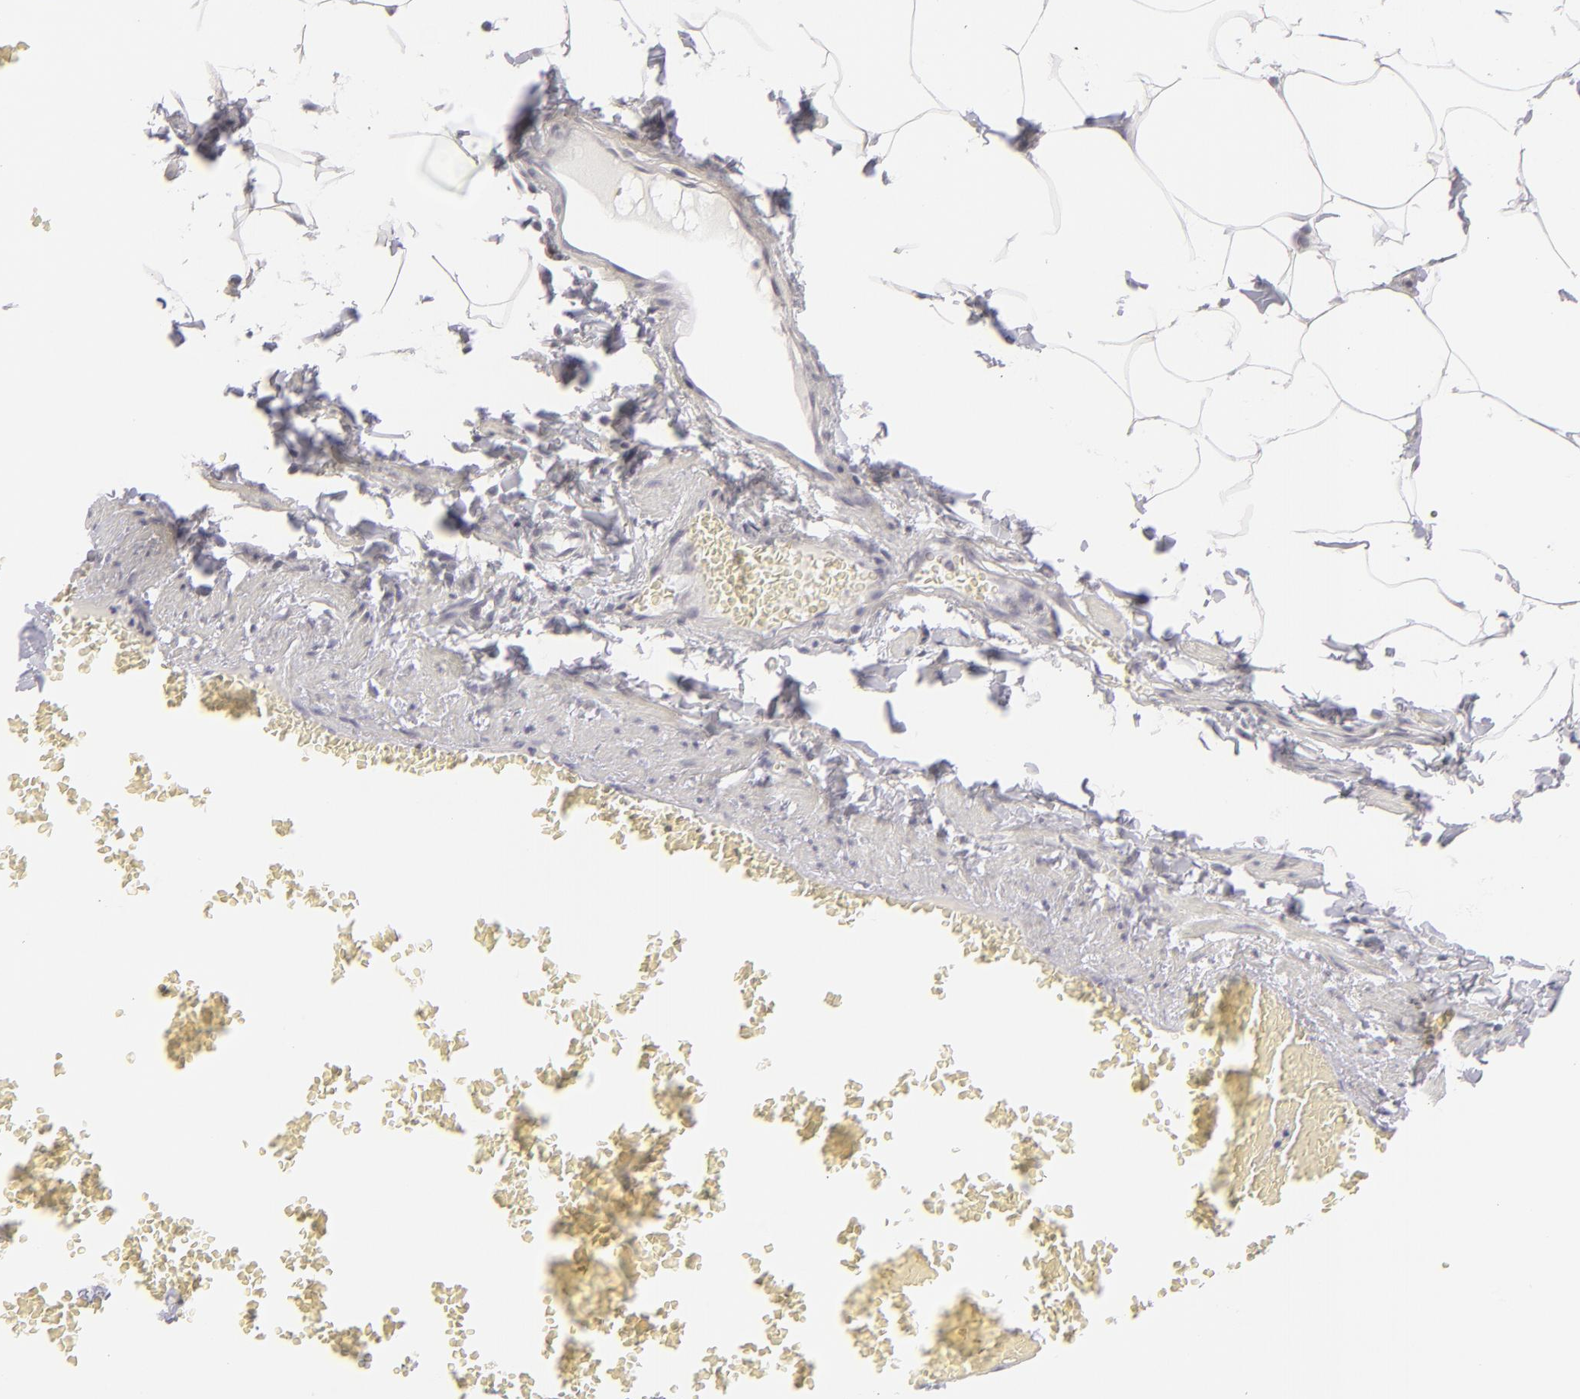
{"staining": {"intensity": "negative", "quantity": "none", "location": "none"}, "tissue": "adipose tissue", "cell_type": "Adipocytes", "image_type": "normal", "snomed": [{"axis": "morphology", "description": "Normal tissue, NOS"}, {"axis": "topography", "description": "Vascular tissue"}], "caption": "Adipocytes show no significant protein staining in normal adipose tissue. The staining was performed using DAB (3,3'-diaminobenzidine) to visualize the protein expression in brown, while the nuclei were stained in blue with hematoxylin (Magnification: 20x).", "gene": "CD7", "patient": {"sex": "male", "age": 41}}